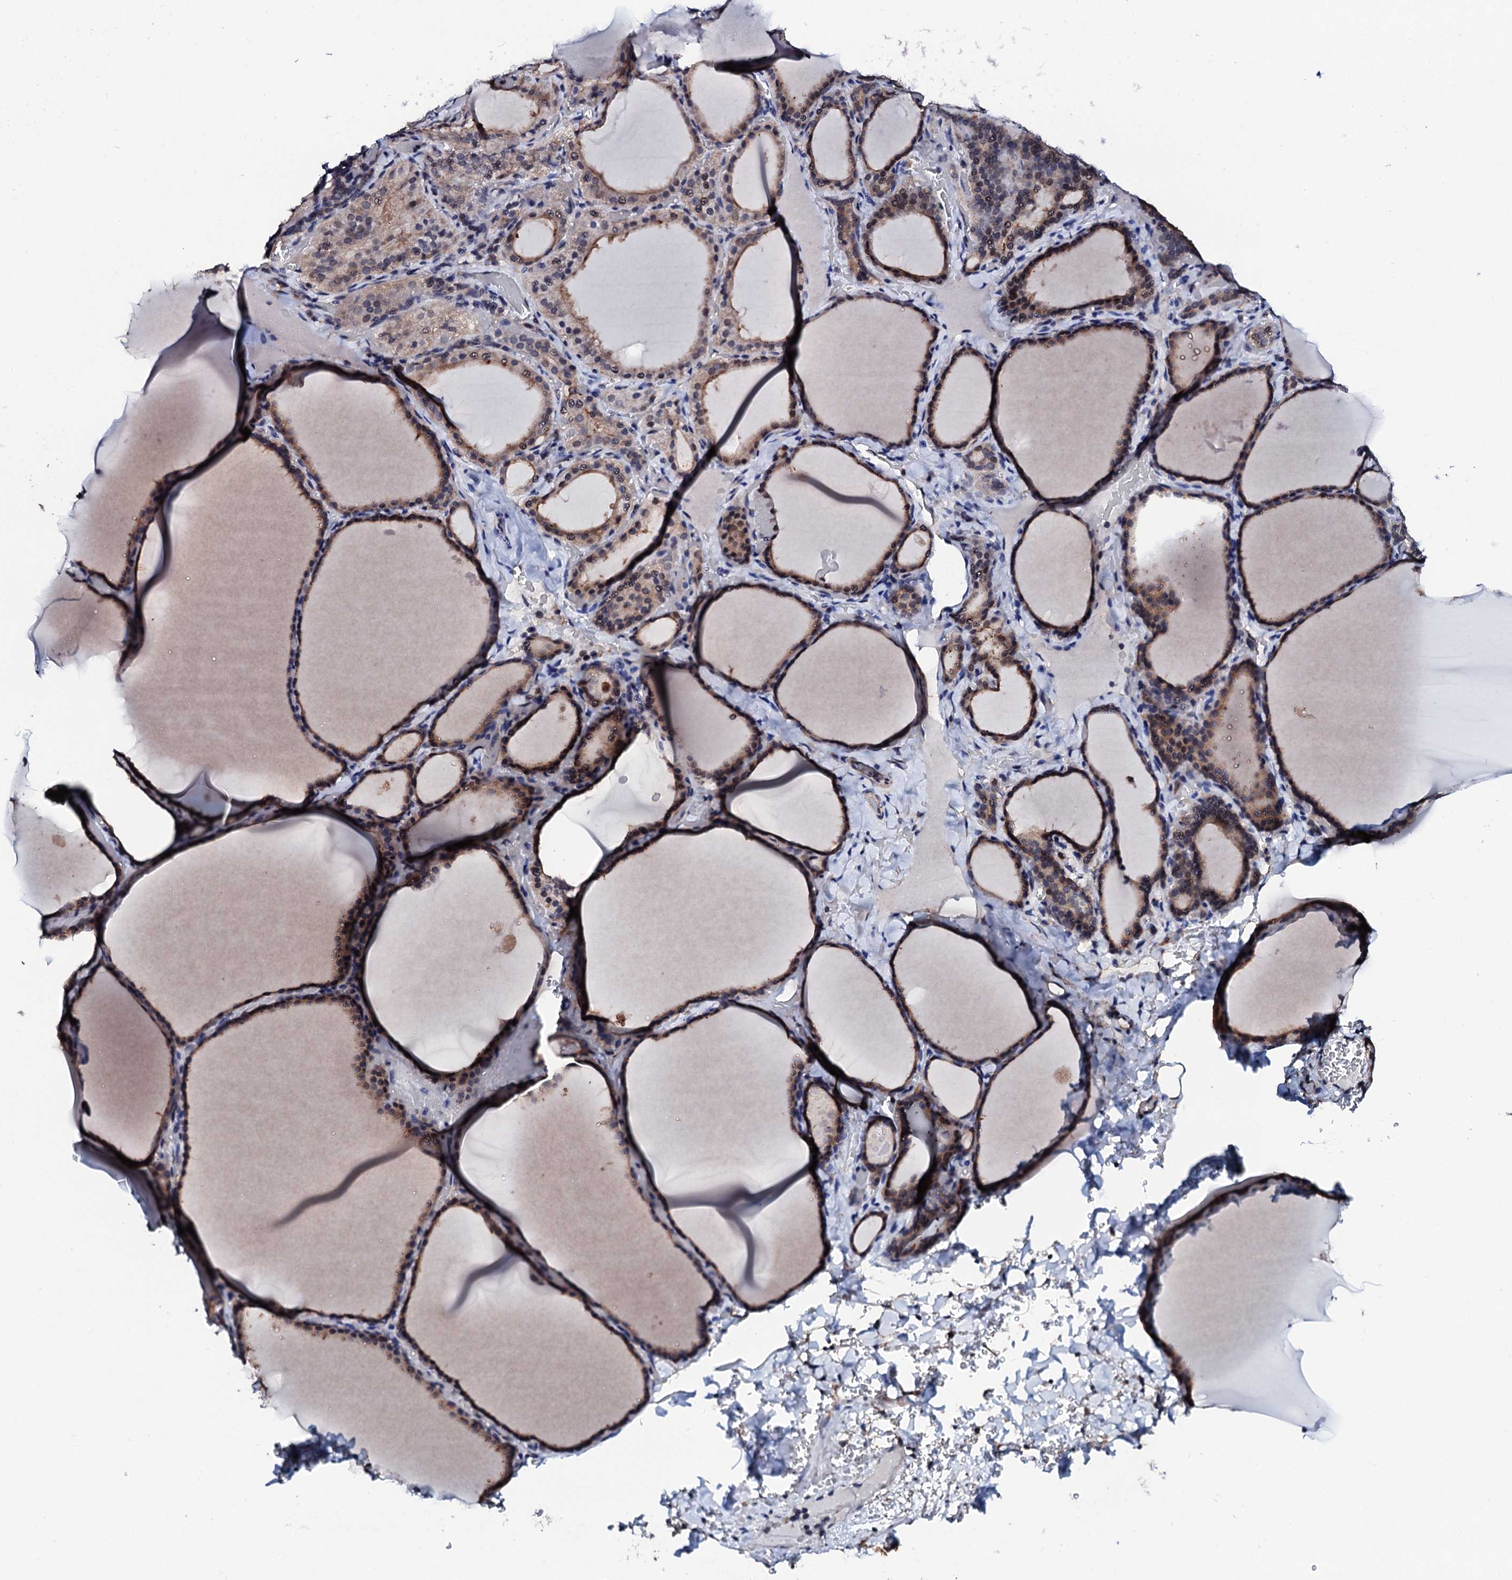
{"staining": {"intensity": "moderate", "quantity": ">75%", "location": "cytoplasmic/membranous,nuclear"}, "tissue": "thyroid gland", "cell_type": "Glandular cells", "image_type": "normal", "snomed": [{"axis": "morphology", "description": "Normal tissue, NOS"}, {"axis": "topography", "description": "Thyroid gland"}], "caption": "Moderate cytoplasmic/membranous,nuclear protein staining is seen in approximately >75% of glandular cells in thyroid gland. (Stains: DAB in brown, nuclei in blue, Microscopy: brightfield microscopy at high magnification).", "gene": "EDC3", "patient": {"sex": "female", "age": 39}}